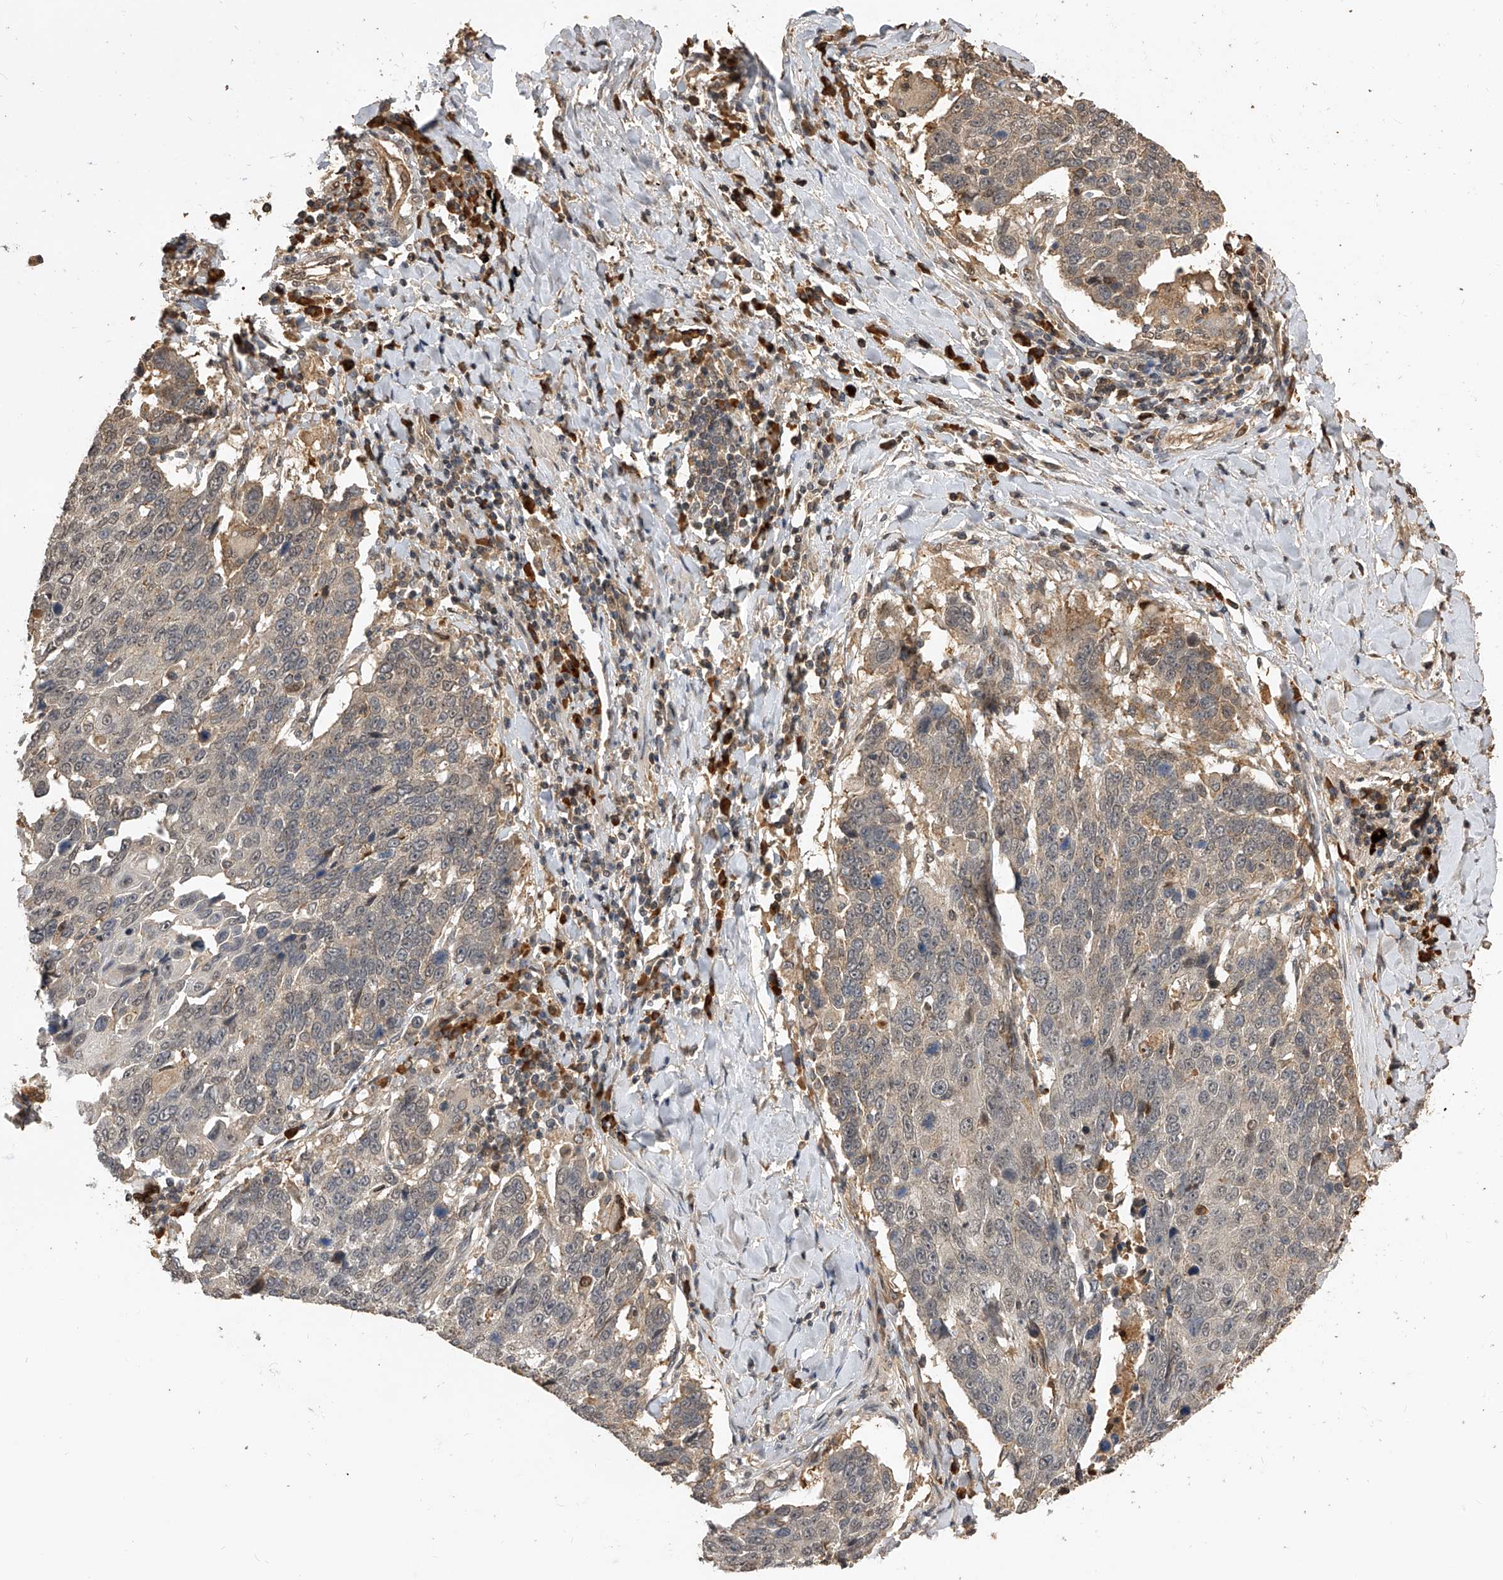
{"staining": {"intensity": "weak", "quantity": "<25%", "location": "cytoplasmic/membranous,nuclear"}, "tissue": "lung cancer", "cell_type": "Tumor cells", "image_type": "cancer", "snomed": [{"axis": "morphology", "description": "Squamous cell carcinoma, NOS"}, {"axis": "topography", "description": "Lung"}], "caption": "Tumor cells show no significant expression in squamous cell carcinoma (lung). (DAB (3,3'-diaminobenzidine) immunohistochemistry visualized using brightfield microscopy, high magnification).", "gene": "CFAP410", "patient": {"sex": "male", "age": 66}}